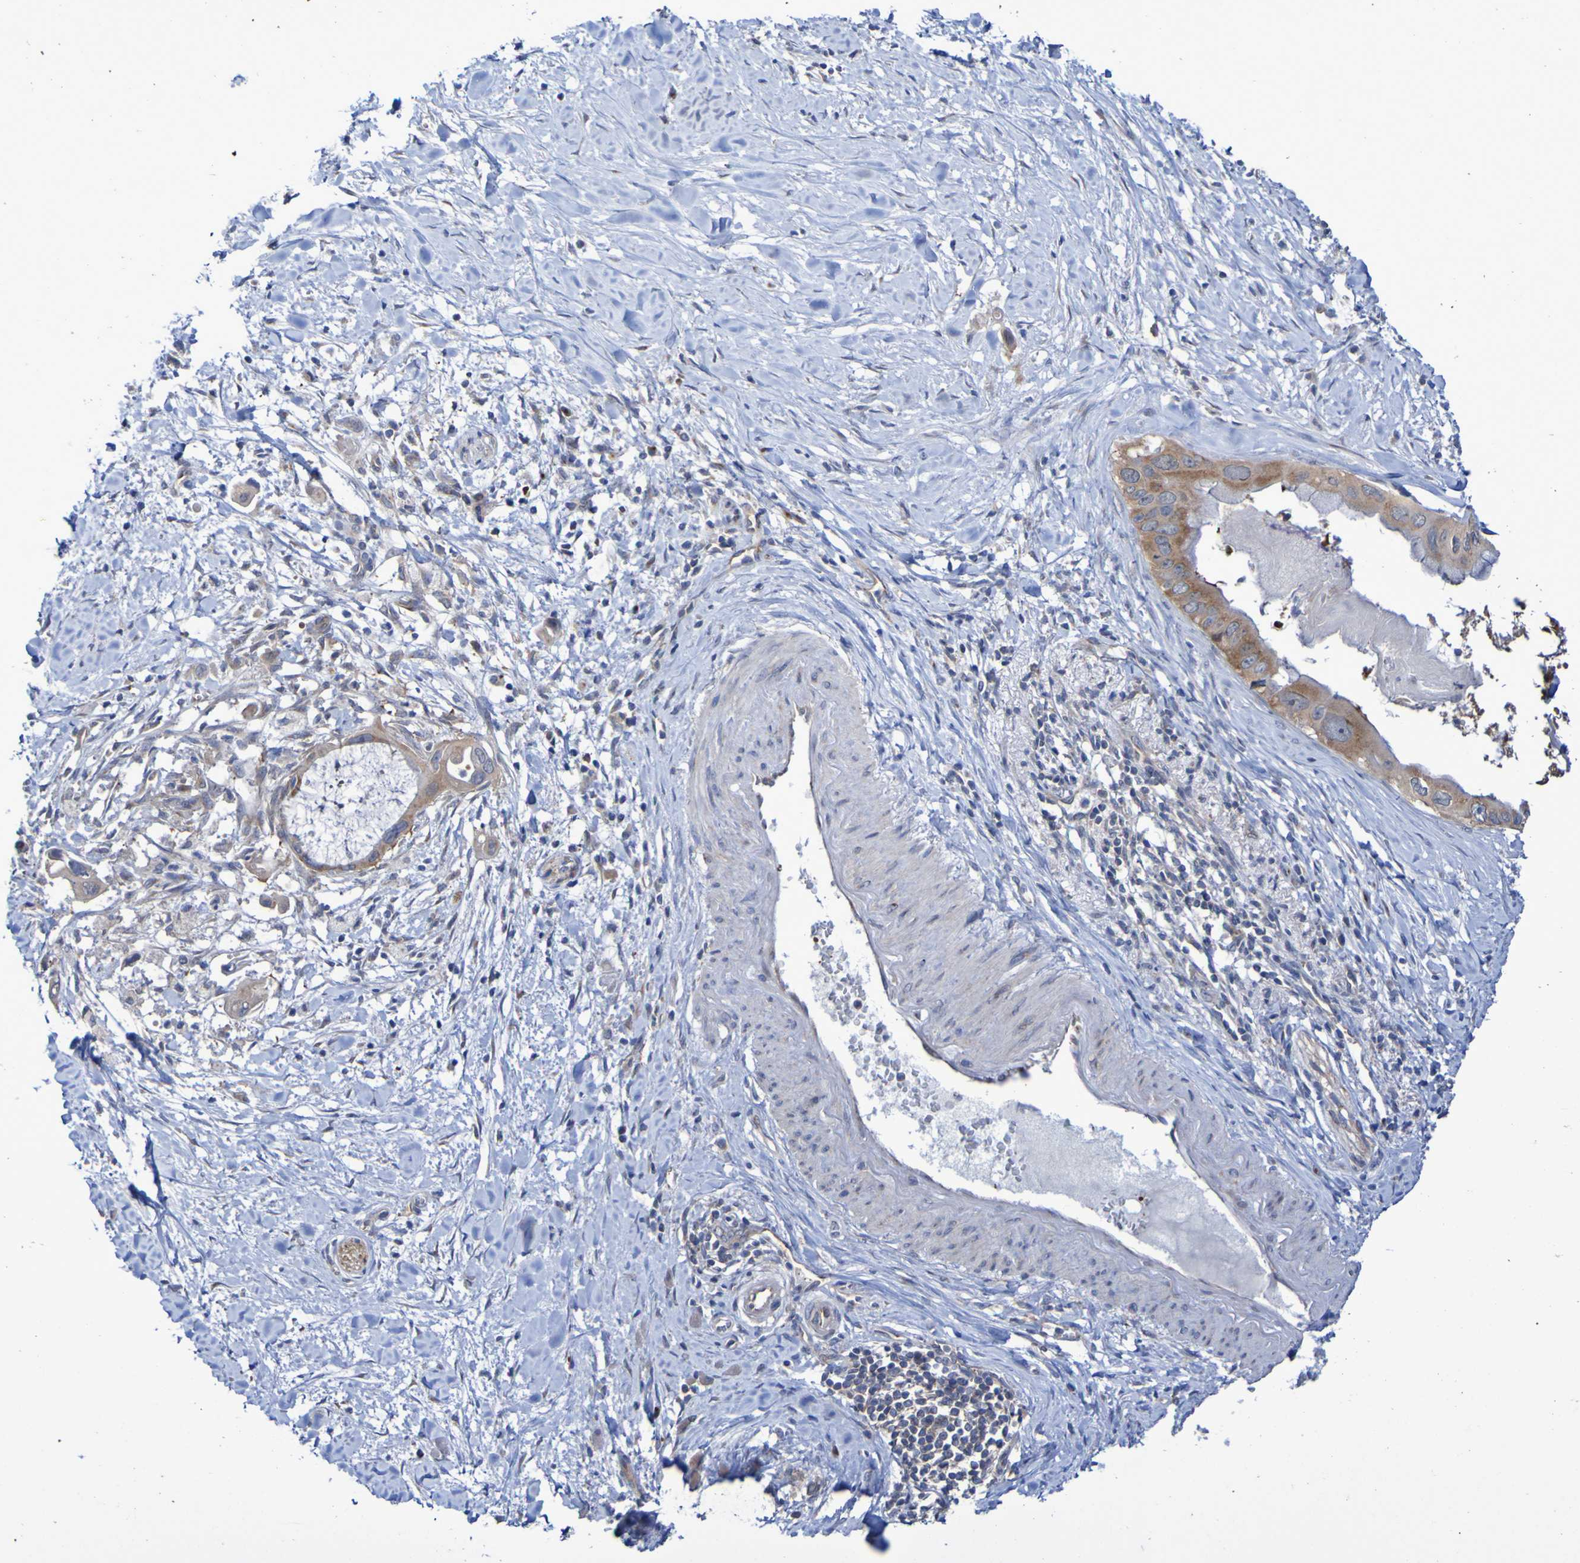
{"staining": {"intensity": "moderate", "quantity": ">75%", "location": "cytoplasmic/membranous"}, "tissue": "pancreatic cancer", "cell_type": "Tumor cells", "image_type": "cancer", "snomed": [{"axis": "morphology", "description": "Adenocarcinoma, NOS"}, {"axis": "topography", "description": "Pancreas"}], "caption": "Adenocarcinoma (pancreatic) tissue shows moderate cytoplasmic/membranous staining in about >75% of tumor cells, visualized by immunohistochemistry.", "gene": "LMBRD2", "patient": {"sex": "male", "age": 55}}